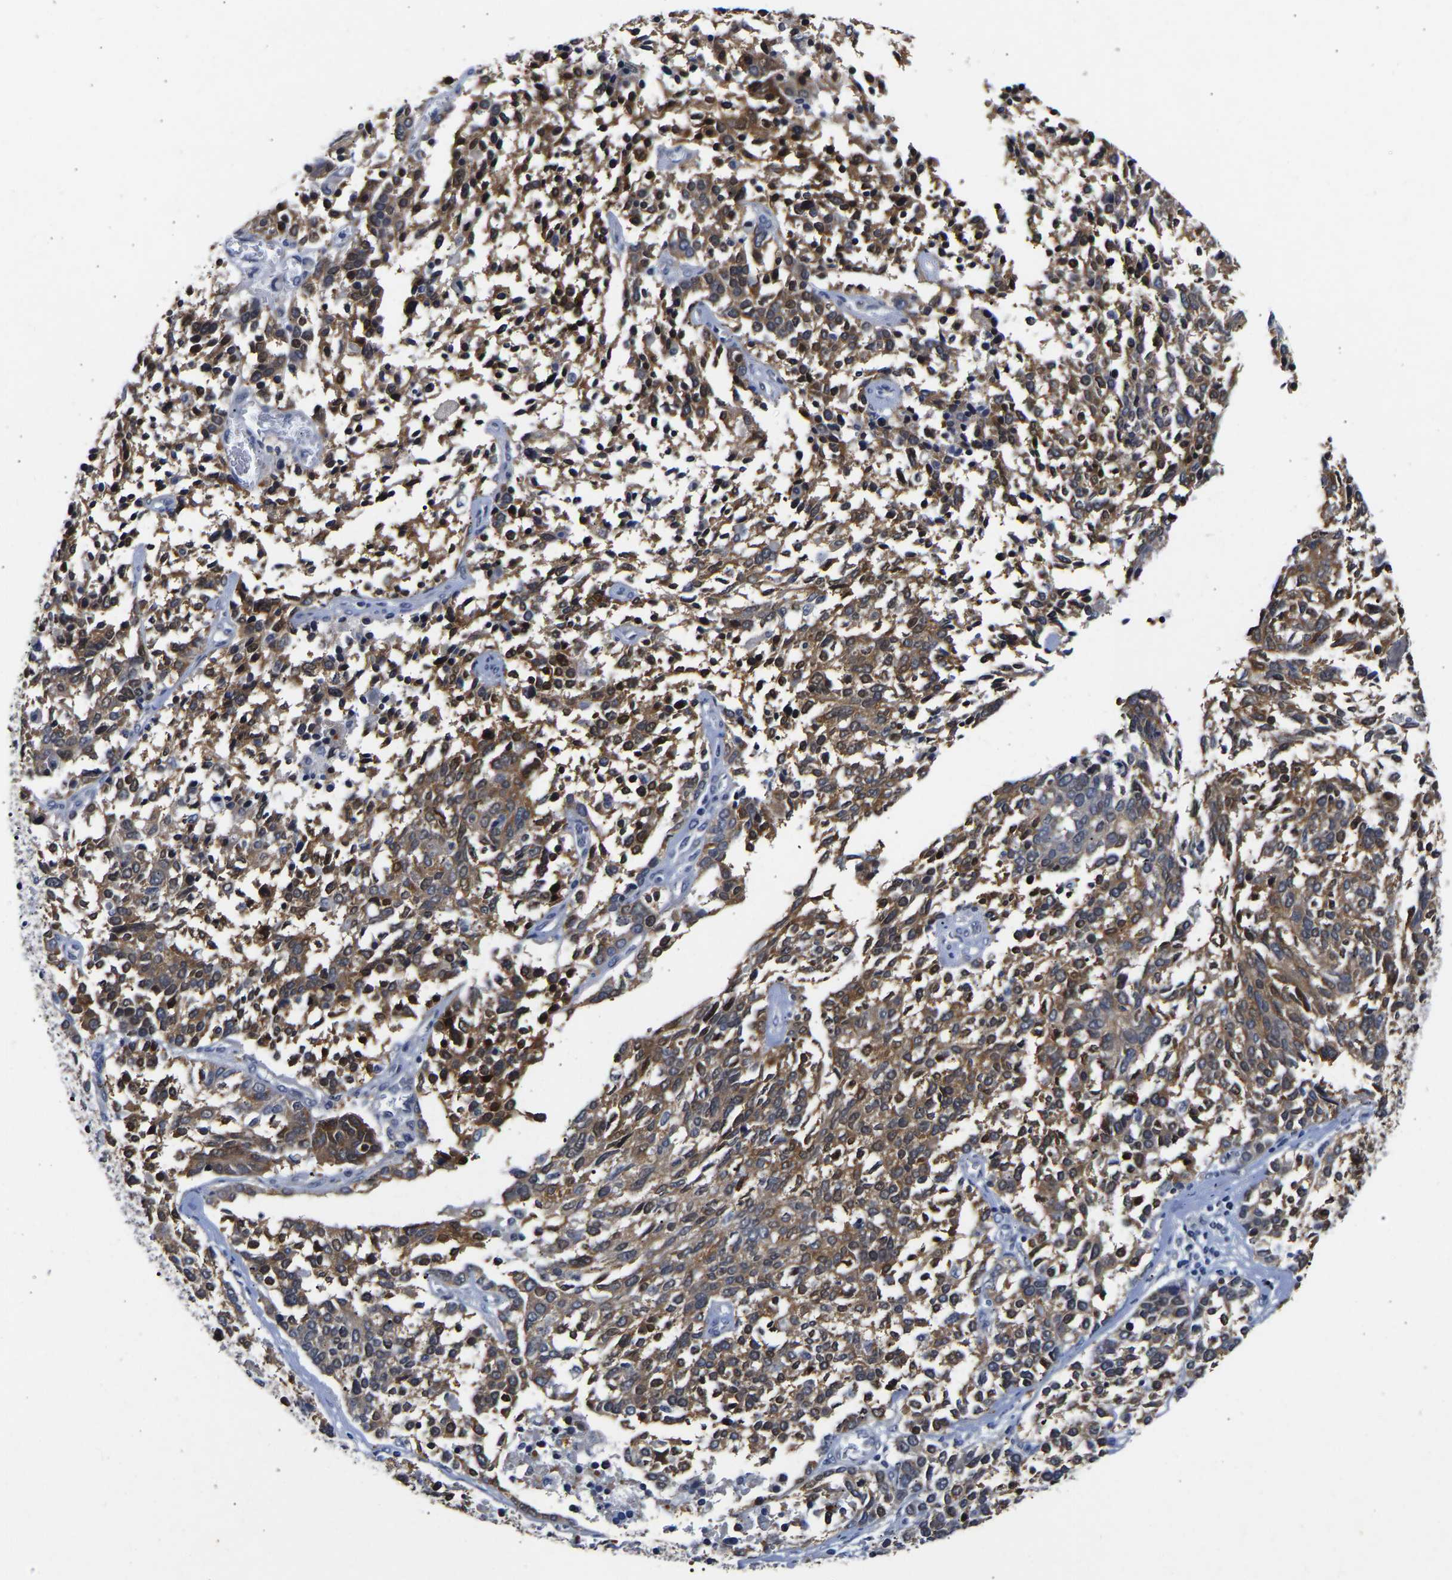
{"staining": {"intensity": "moderate", "quantity": ">75%", "location": "cytoplasmic/membranous"}, "tissue": "ovarian cancer", "cell_type": "Tumor cells", "image_type": "cancer", "snomed": [{"axis": "morphology", "description": "Cystadenocarcinoma, serous, NOS"}, {"axis": "topography", "description": "Ovary"}], "caption": "About >75% of tumor cells in human ovarian cancer (serous cystadenocarcinoma) show moderate cytoplasmic/membranous protein positivity as visualized by brown immunohistochemical staining.", "gene": "CCDC6", "patient": {"sex": "female", "age": 44}}